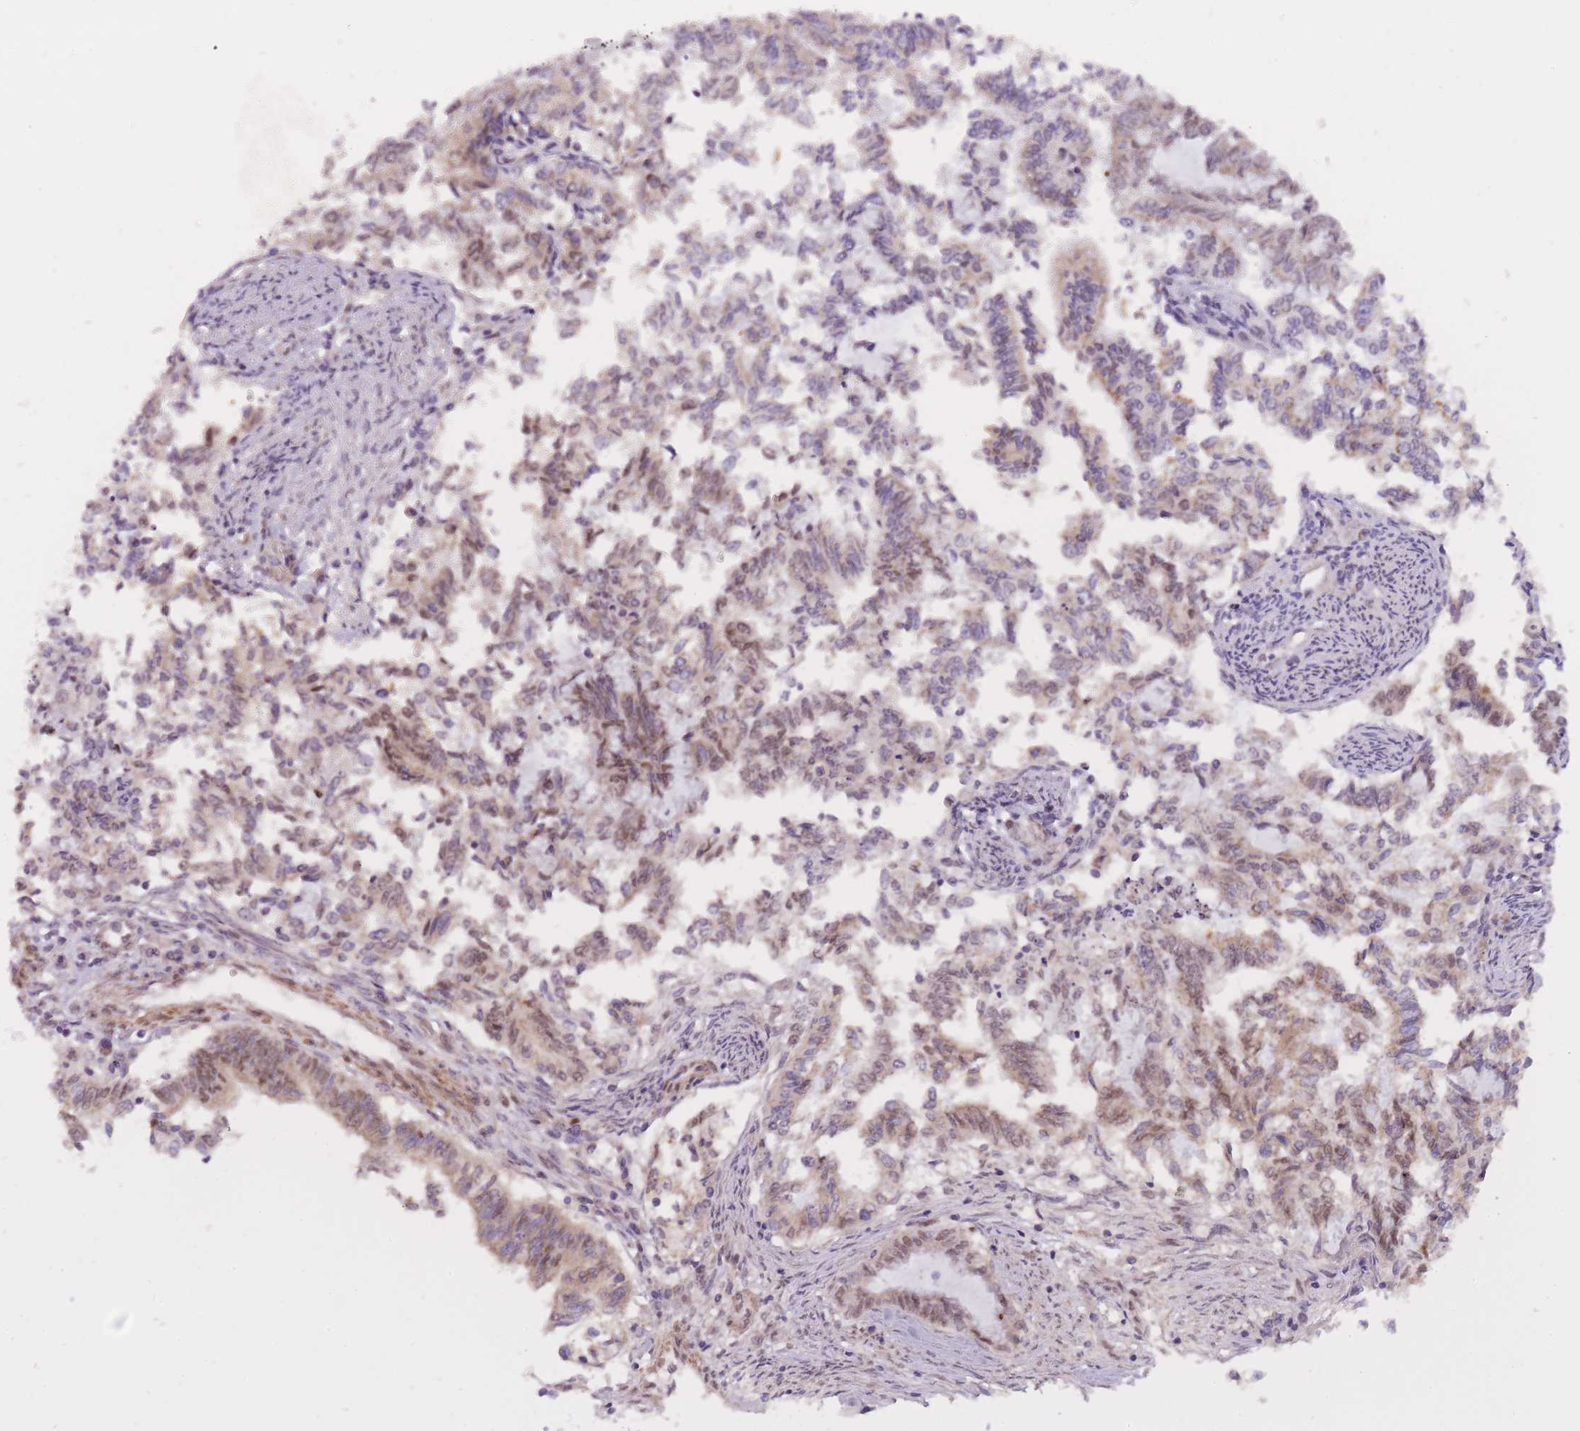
{"staining": {"intensity": "moderate", "quantity": "25%-75%", "location": "cytoplasmic/membranous,nuclear"}, "tissue": "endometrial cancer", "cell_type": "Tumor cells", "image_type": "cancer", "snomed": [{"axis": "morphology", "description": "Adenocarcinoma, NOS"}, {"axis": "topography", "description": "Endometrium"}], "caption": "This photomicrograph displays endometrial adenocarcinoma stained with IHC to label a protein in brown. The cytoplasmic/membranous and nuclear of tumor cells show moderate positivity for the protein. Nuclei are counter-stained blue.", "gene": "TIGD1", "patient": {"sex": "female", "age": 79}}